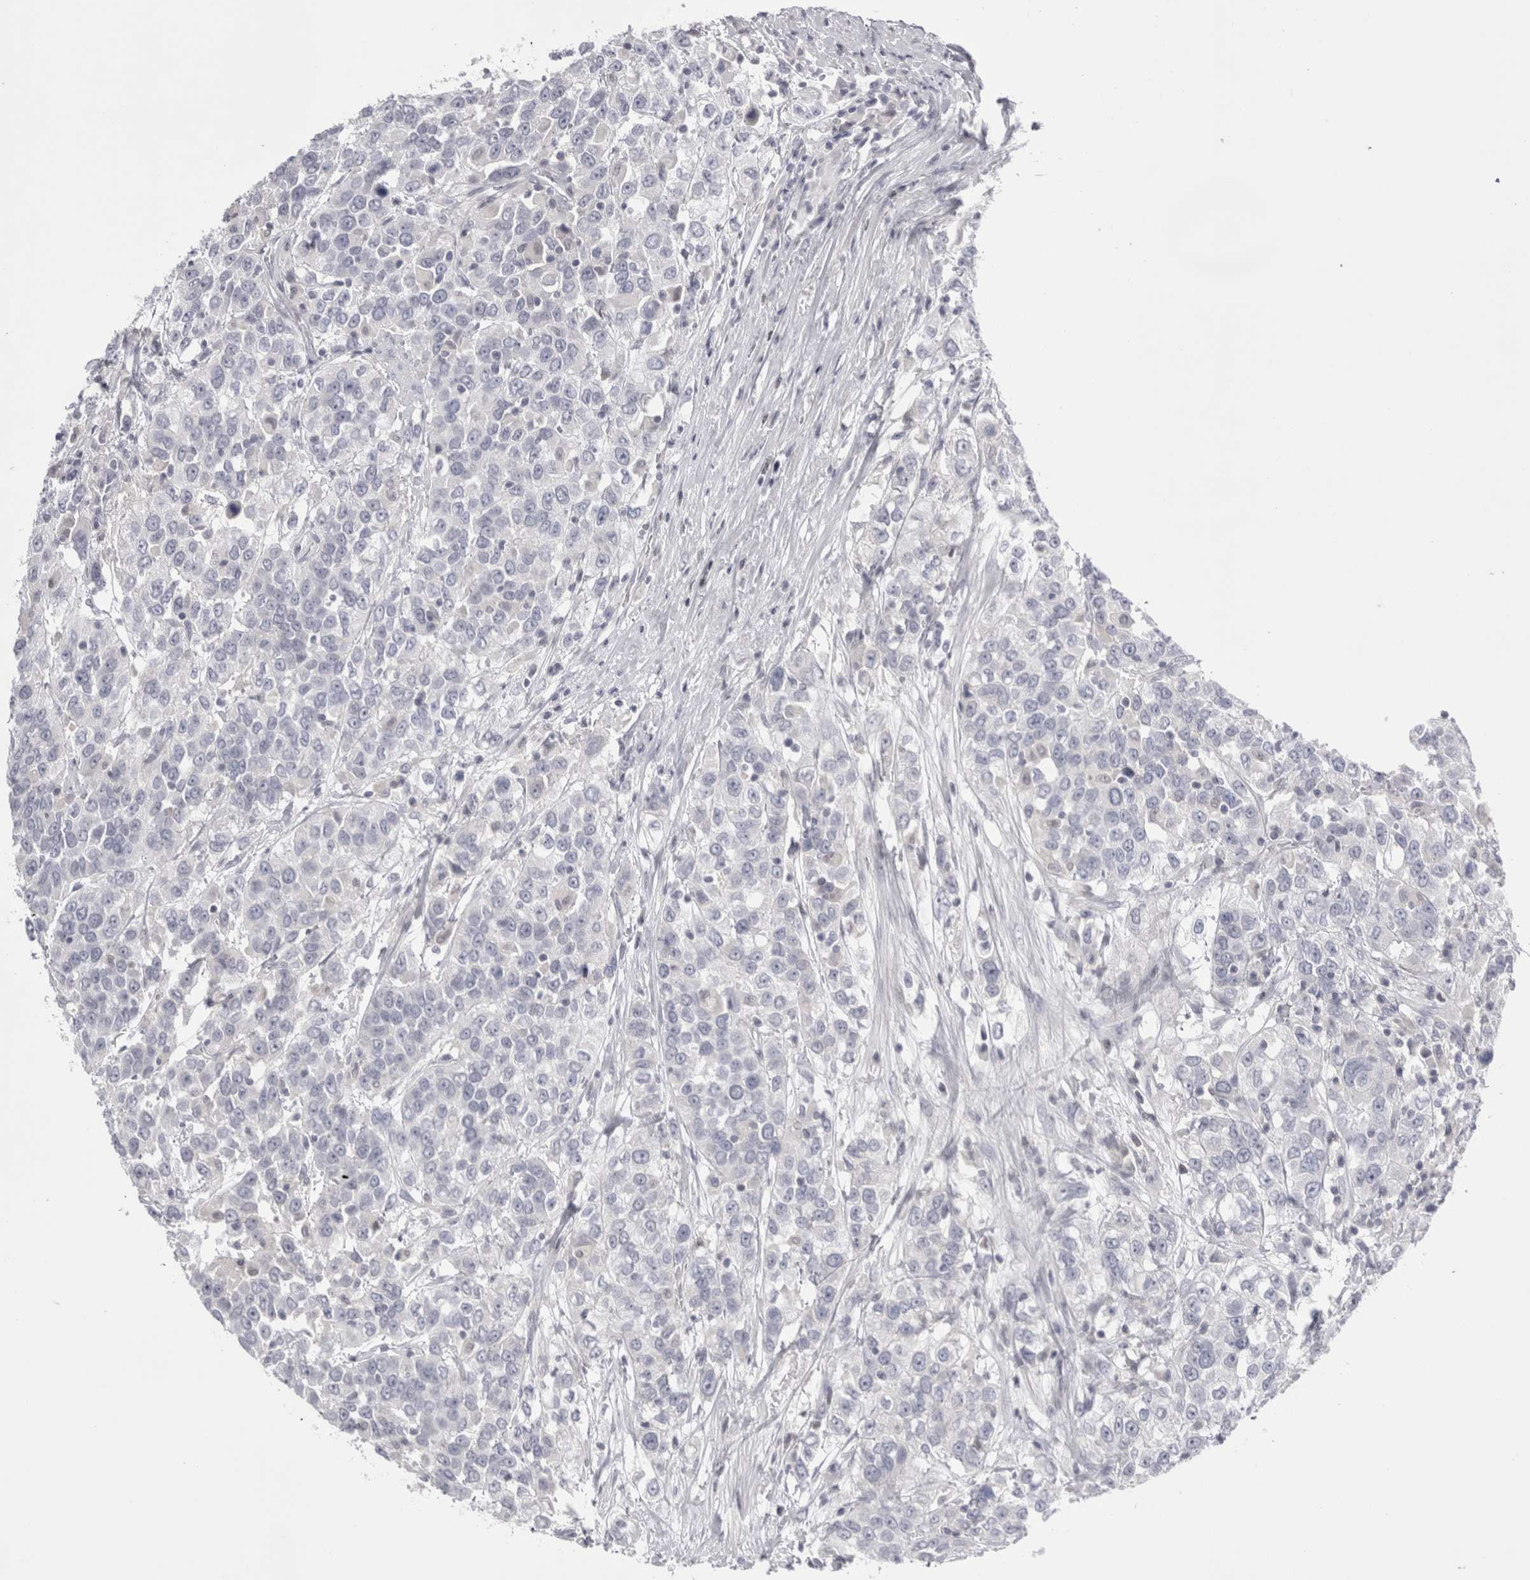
{"staining": {"intensity": "negative", "quantity": "none", "location": "none"}, "tissue": "urothelial cancer", "cell_type": "Tumor cells", "image_type": "cancer", "snomed": [{"axis": "morphology", "description": "Urothelial carcinoma, High grade"}, {"axis": "topography", "description": "Urinary bladder"}], "caption": "Micrograph shows no protein positivity in tumor cells of urothelial cancer tissue.", "gene": "FNDC8", "patient": {"sex": "female", "age": 80}}